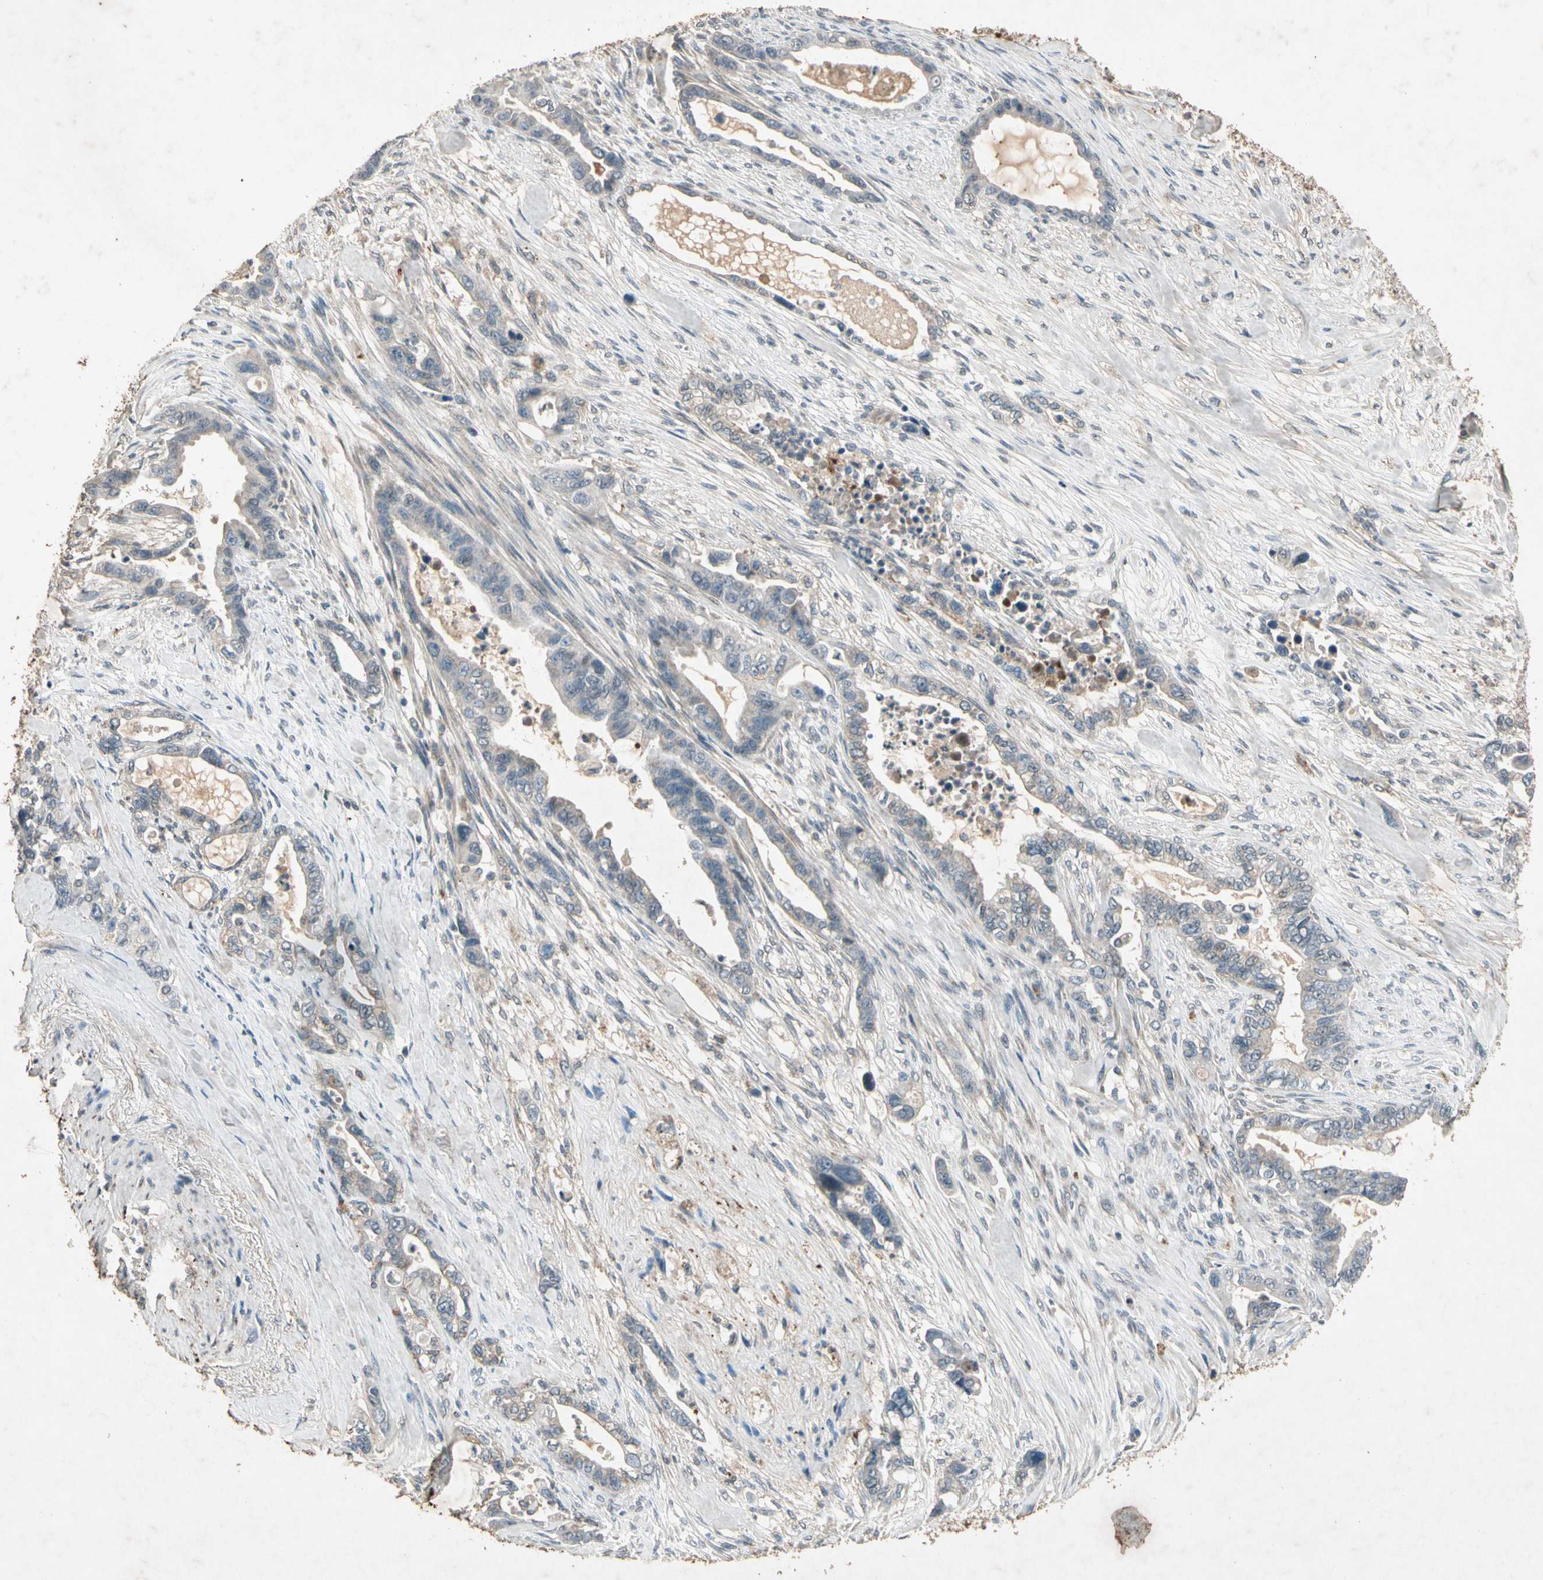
{"staining": {"intensity": "weak", "quantity": "<25%", "location": "cytoplasmic/membranous"}, "tissue": "pancreatic cancer", "cell_type": "Tumor cells", "image_type": "cancer", "snomed": [{"axis": "morphology", "description": "Adenocarcinoma, NOS"}, {"axis": "topography", "description": "Pancreas"}], "caption": "Tumor cells show no significant staining in pancreatic cancer.", "gene": "GPLD1", "patient": {"sex": "male", "age": 70}}